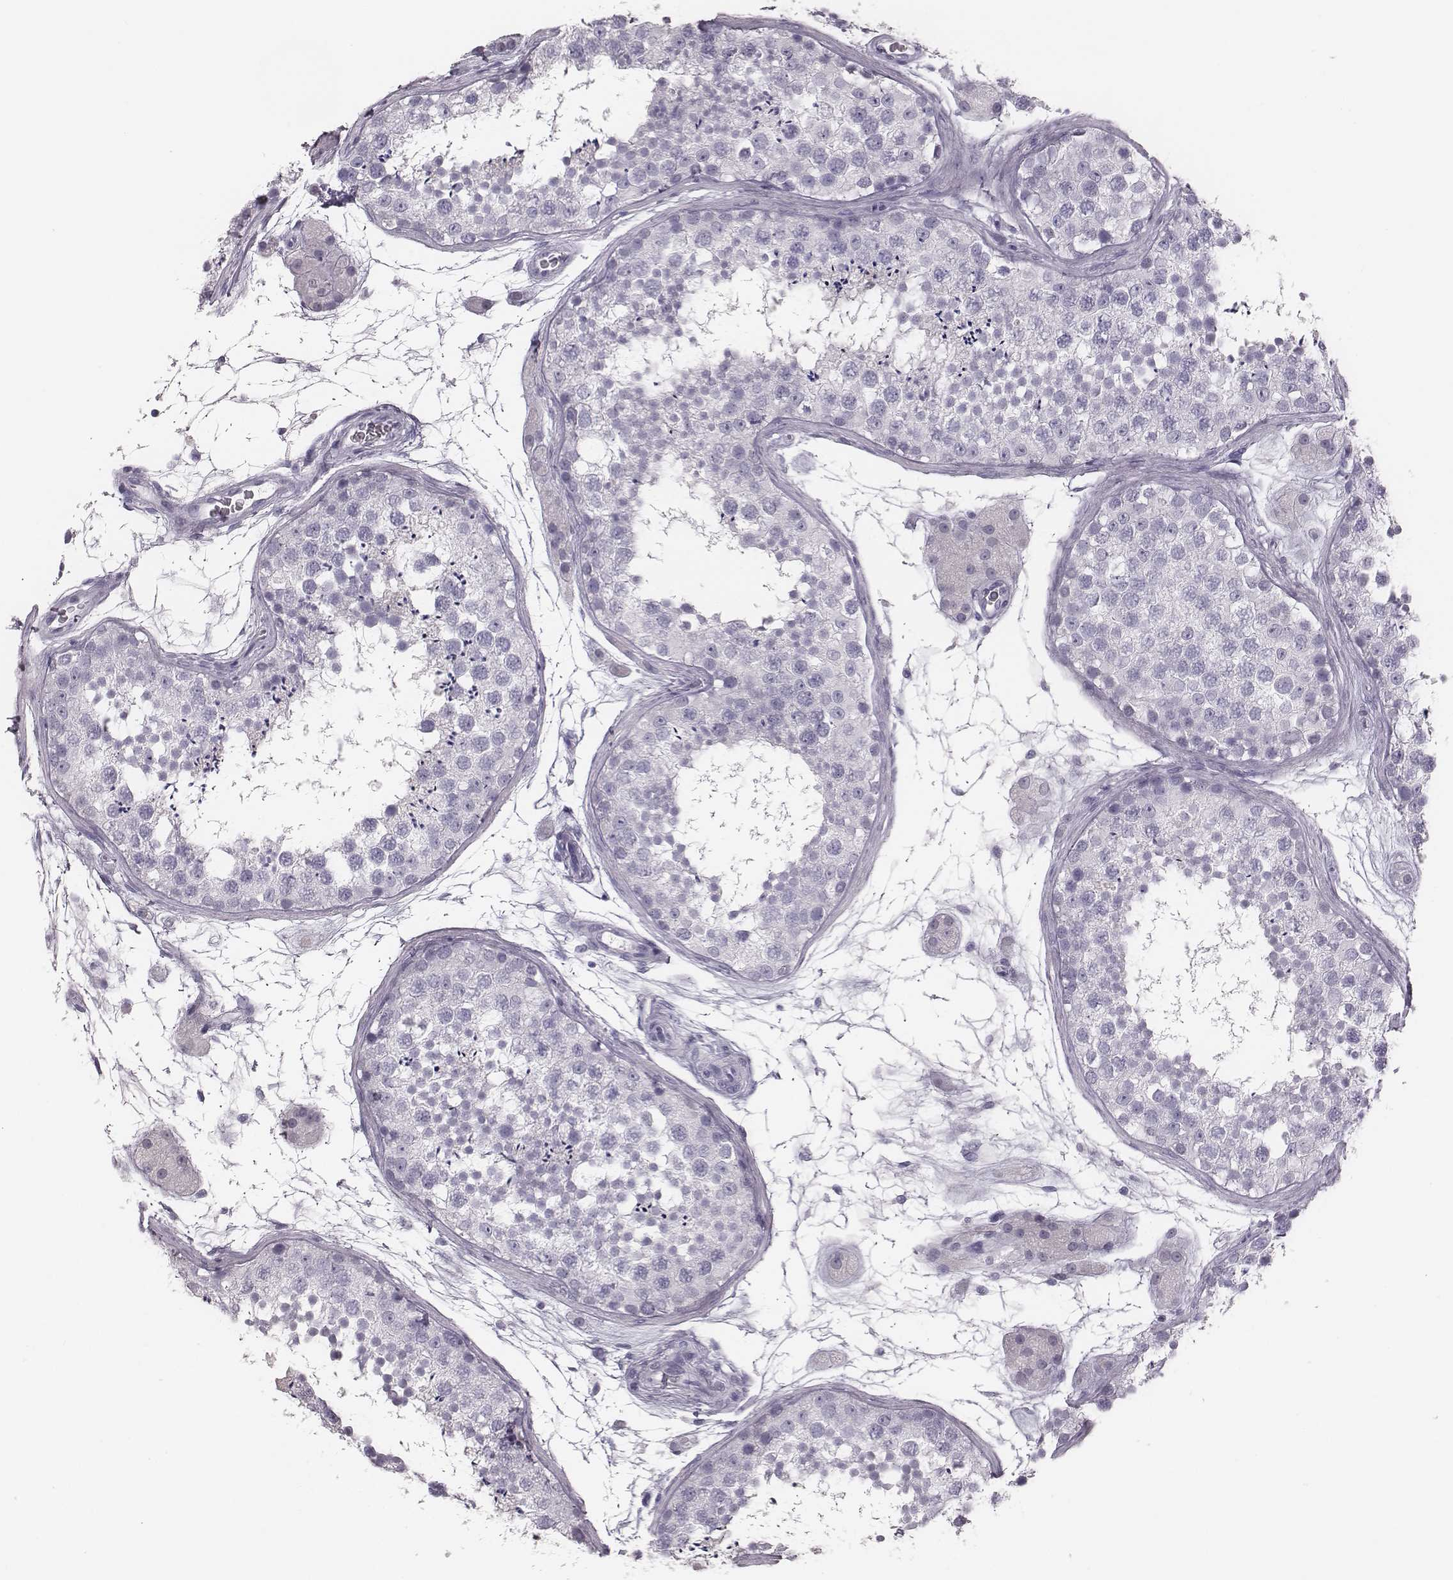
{"staining": {"intensity": "negative", "quantity": "none", "location": "none"}, "tissue": "testis", "cell_type": "Cells in seminiferous ducts", "image_type": "normal", "snomed": [{"axis": "morphology", "description": "Normal tissue, NOS"}, {"axis": "topography", "description": "Testis"}], "caption": "A high-resolution micrograph shows immunohistochemistry (IHC) staining of unremarkable testis, which shows no significant positivity in cells in seminiferous ducts.", "gene": "CSH1", "patient": {"sex": "male", "age": 41}}